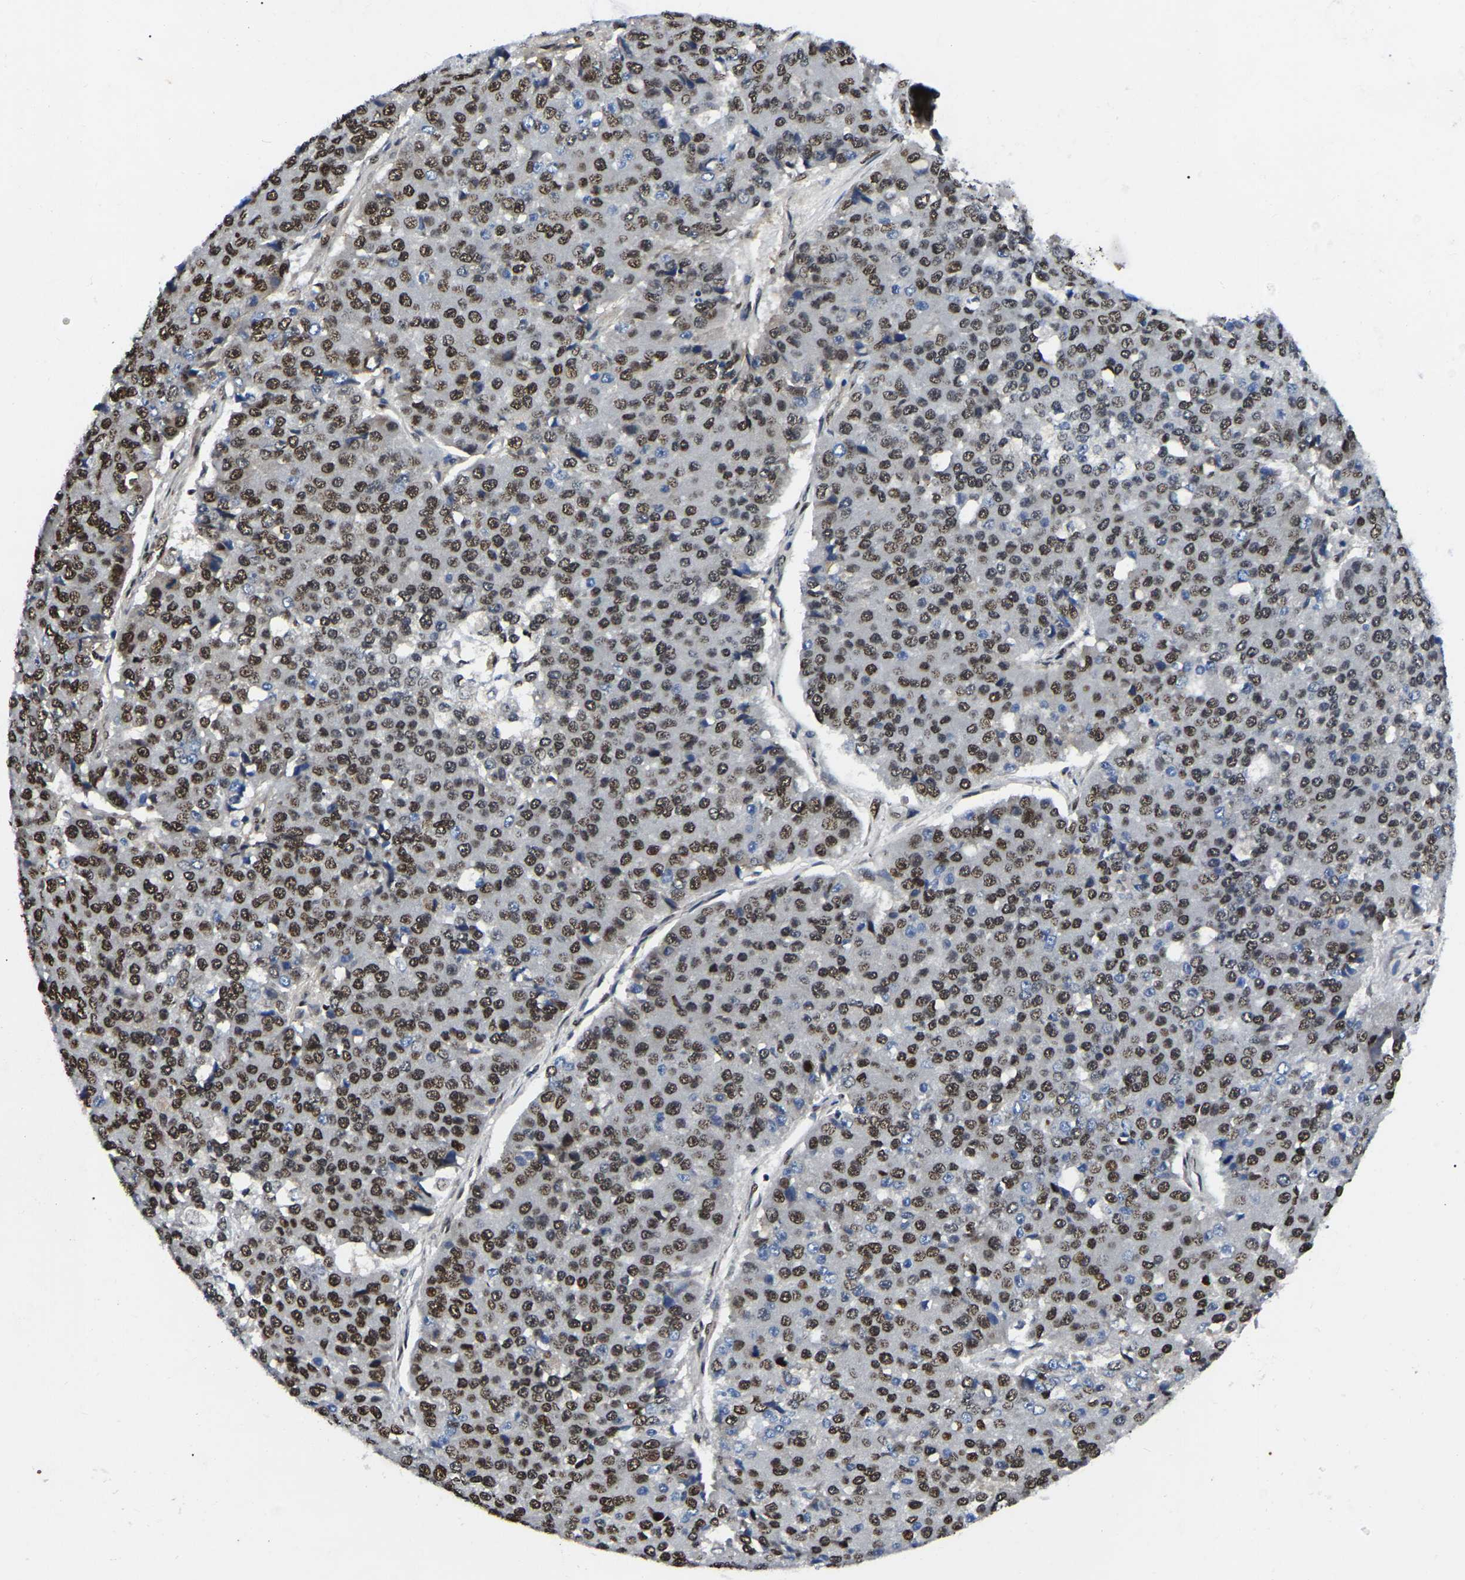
{"staining": {"intensity": "strong", "quantity": ">75%", "location": "nuclear"}, "tissue": "pancreatic cancer", "cell_type": "Tumor cells", "image_type": "cancer", "snomed": [{"axis": "morphology", "description": "Adenocarcinoma, NOS"}, {"axis": "topography", "description": "Pancreas"}], "caption": "Strong nuclear staining is appreciated in approximately >75% of tumor cells in adenocarcinoma (pancreatic). The protein is stained brown, and the nuclei are stained in blue (DAB IHC with brightfield microscopy, high magnification).", "gene": "TRIM35", "patient": {"sex": "male", "age": 50}}